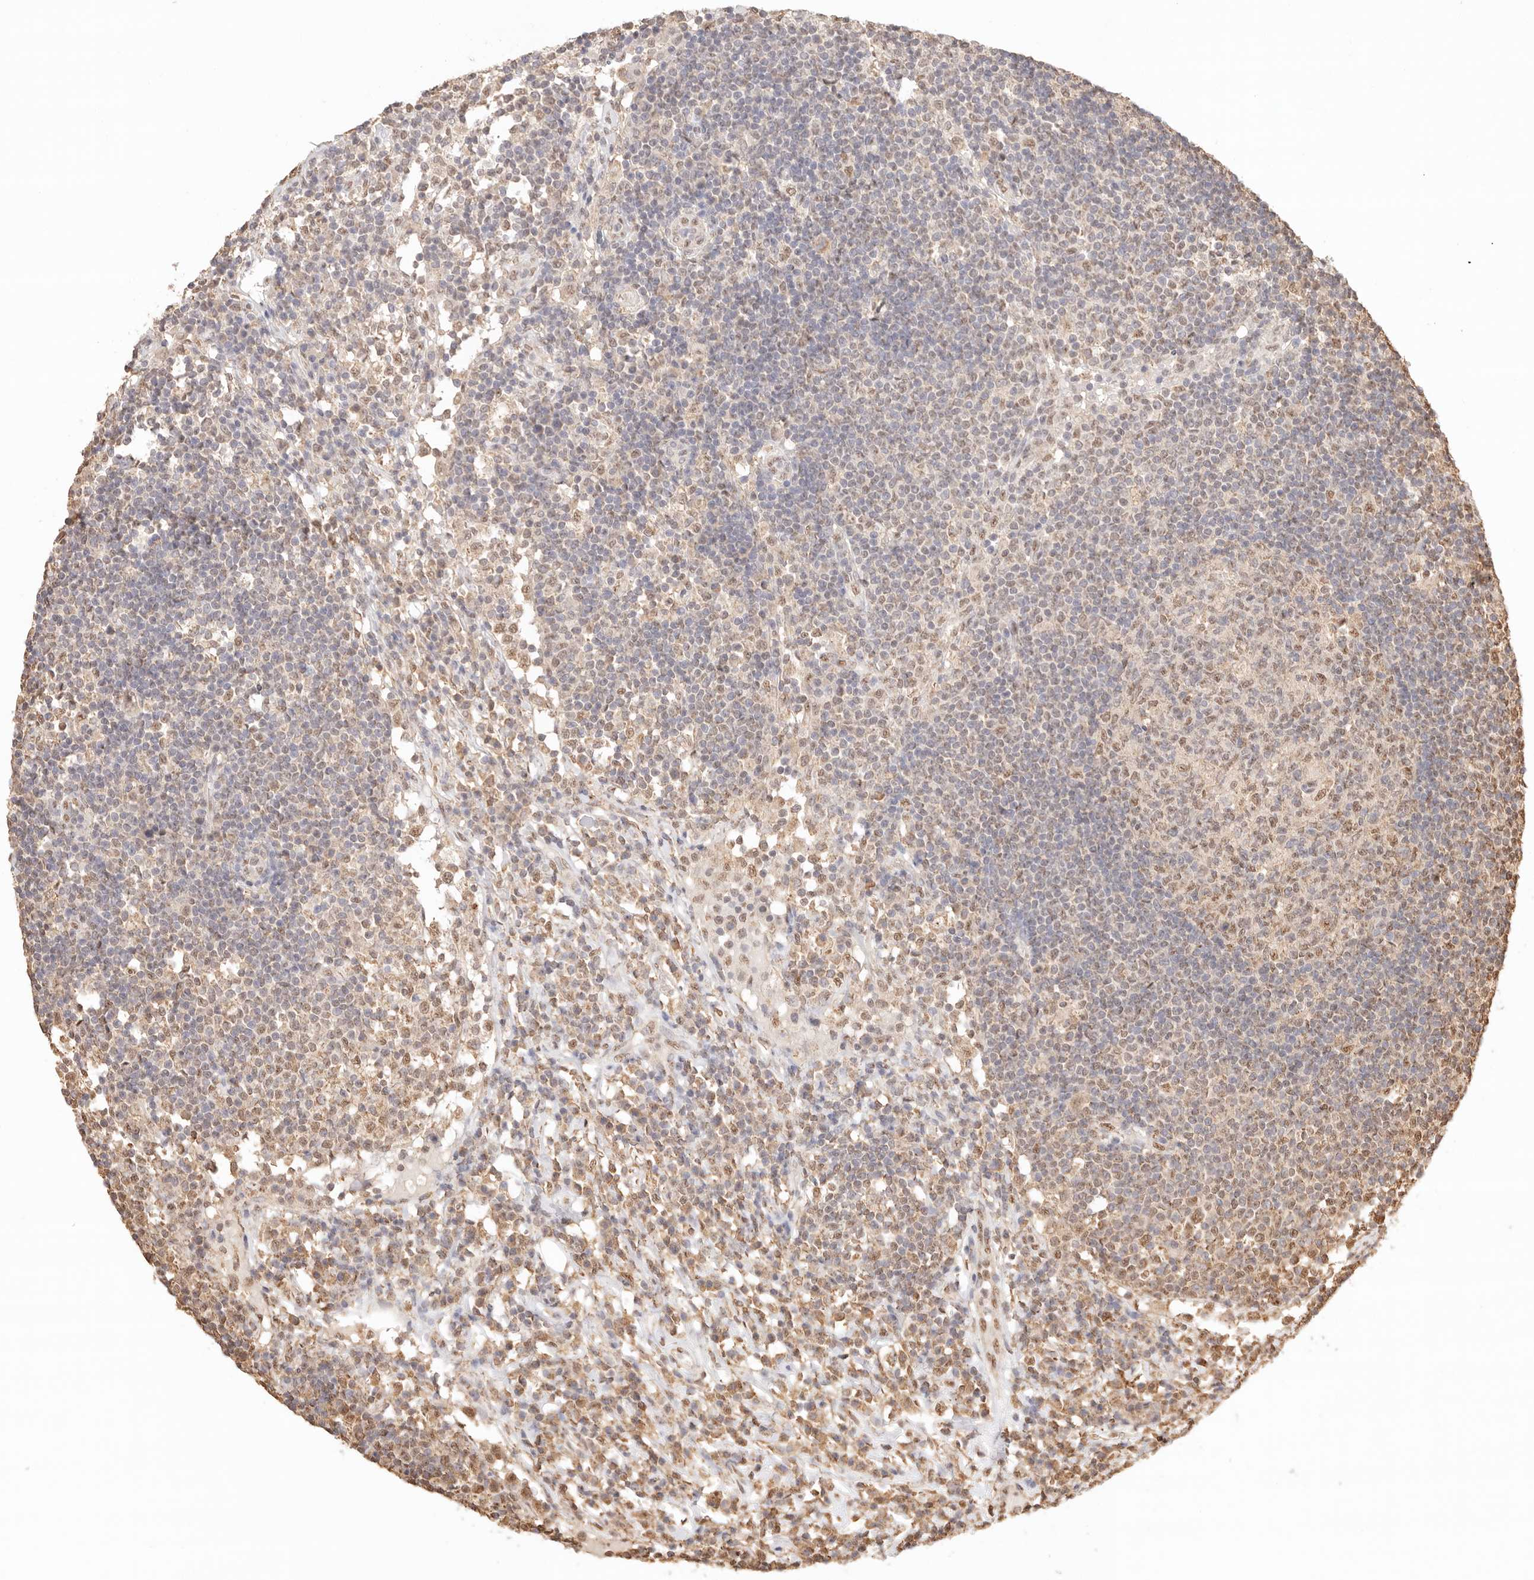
{"staining": {"intensity": "moderate", "quantity": "25%-75%", "location": "nuclear"}, "tissue": "lymph node", "cell_type": "Germinal center cells", "image_type": "normal", "snomed": [{"axis": "morphology", "description": "Normal tissue, NOS"}, {"axis": "topography", "description": "Lymph node"}], "caption": "Protein staining of normal lymph node shows moderate nuclear expression in approximately 25%-75% of germinal center cells.", "gene": "IL1R2", "patient": {"sex": "female", "age": 53}}